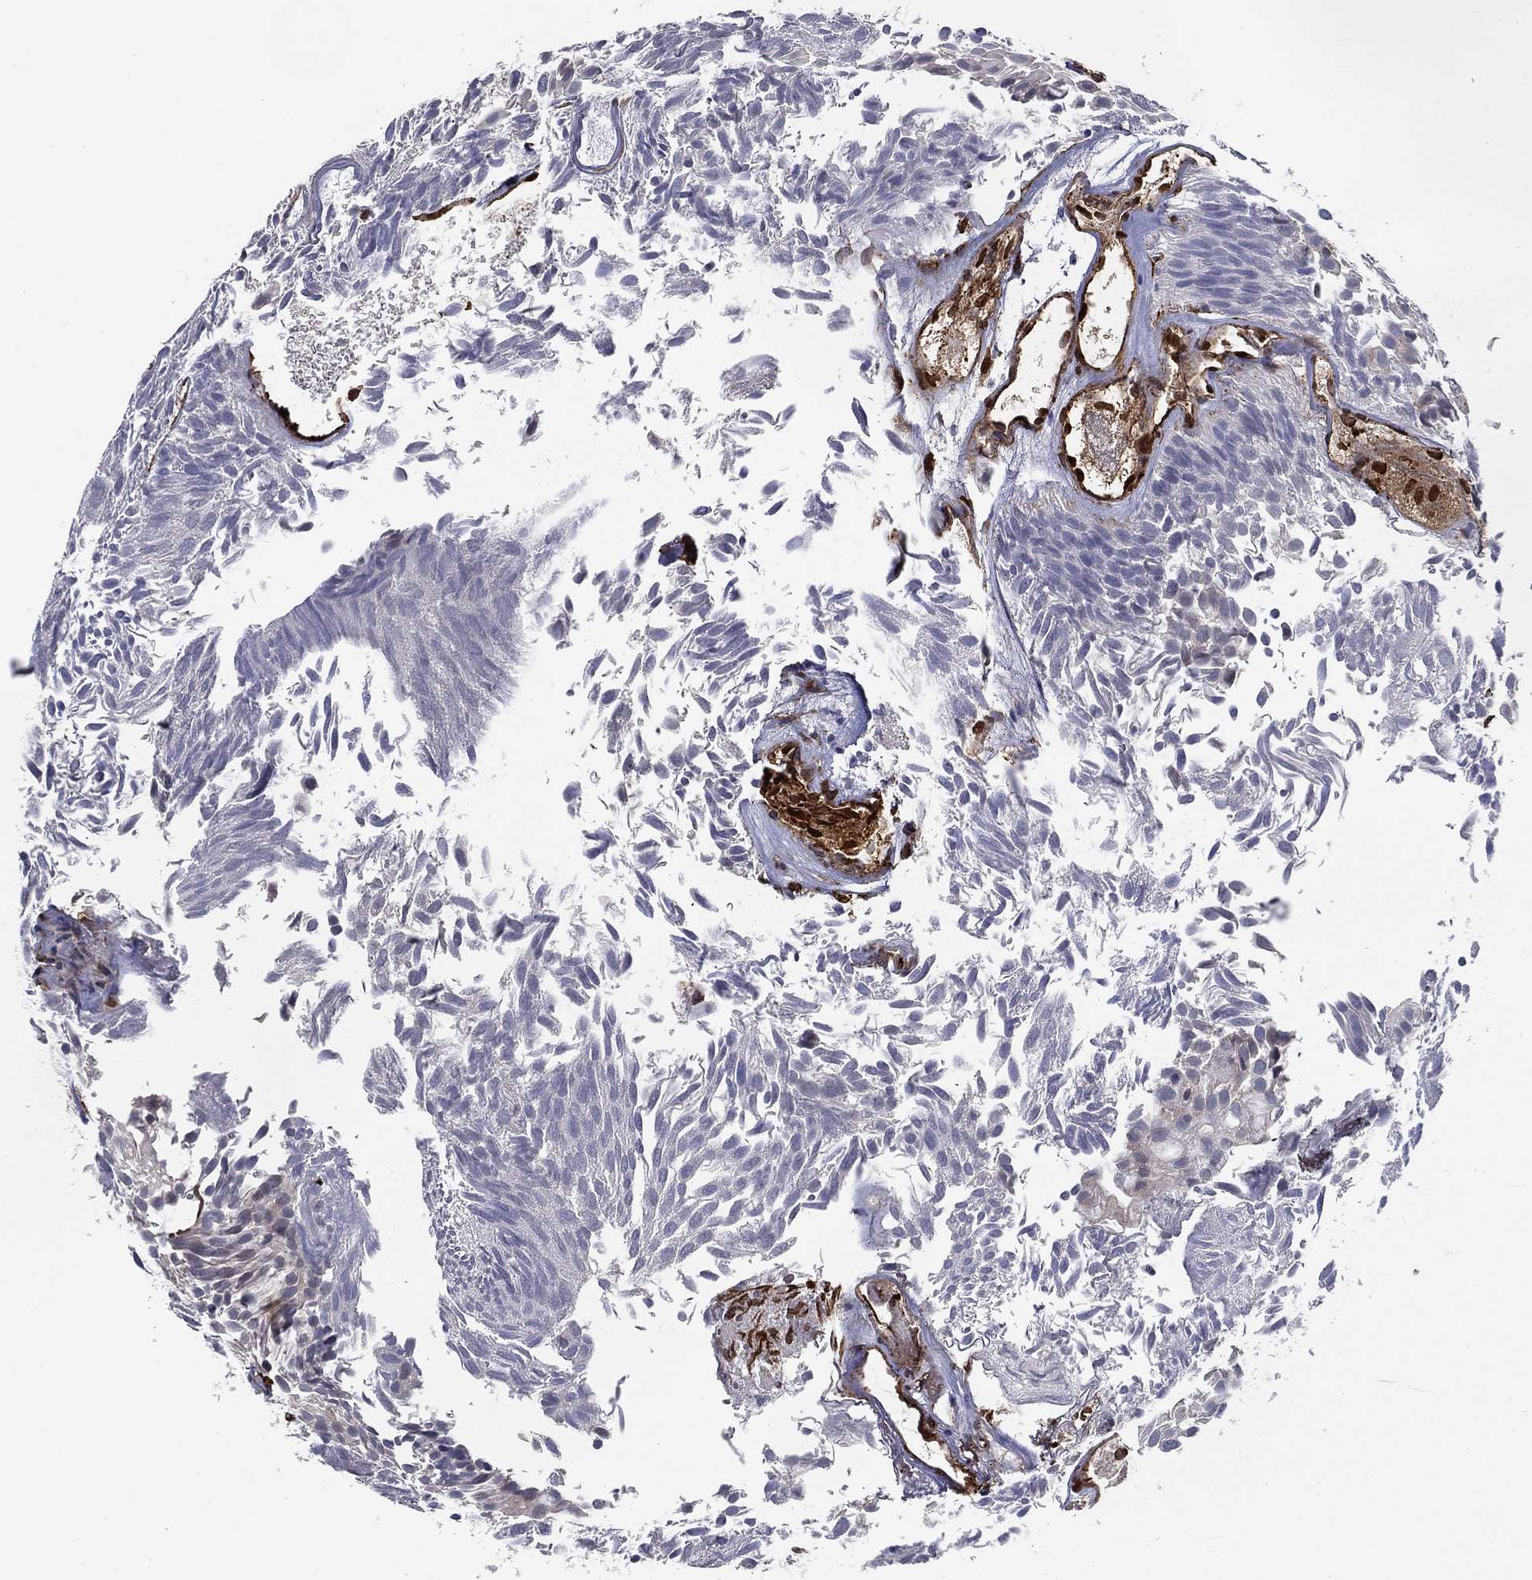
{"staining": {"intensity": "negative", "quantity": "none", "location": "none"}, "tissue": "urothelial cancer", "cell_type": "Tumor cells", "image_type": "cancer", "snomed": [{"axis": "morphology", "description": "Urothelial carcinoma, Low grade"}, {"axis": "topography", "description": "Urinary bladder"}], "caption": "The histopathology image demonstrates no staining of tumor cells in low-grade urothelial carcinoma. (Stains: DAB (3,3'-diaminobenzidine) immunohistochemistry with hematoxylin counter stain, Microscopy: brightfield microscopy at high magnification).", "gene": "SYNC", "patient": {"sex": "male", "age": 52}}